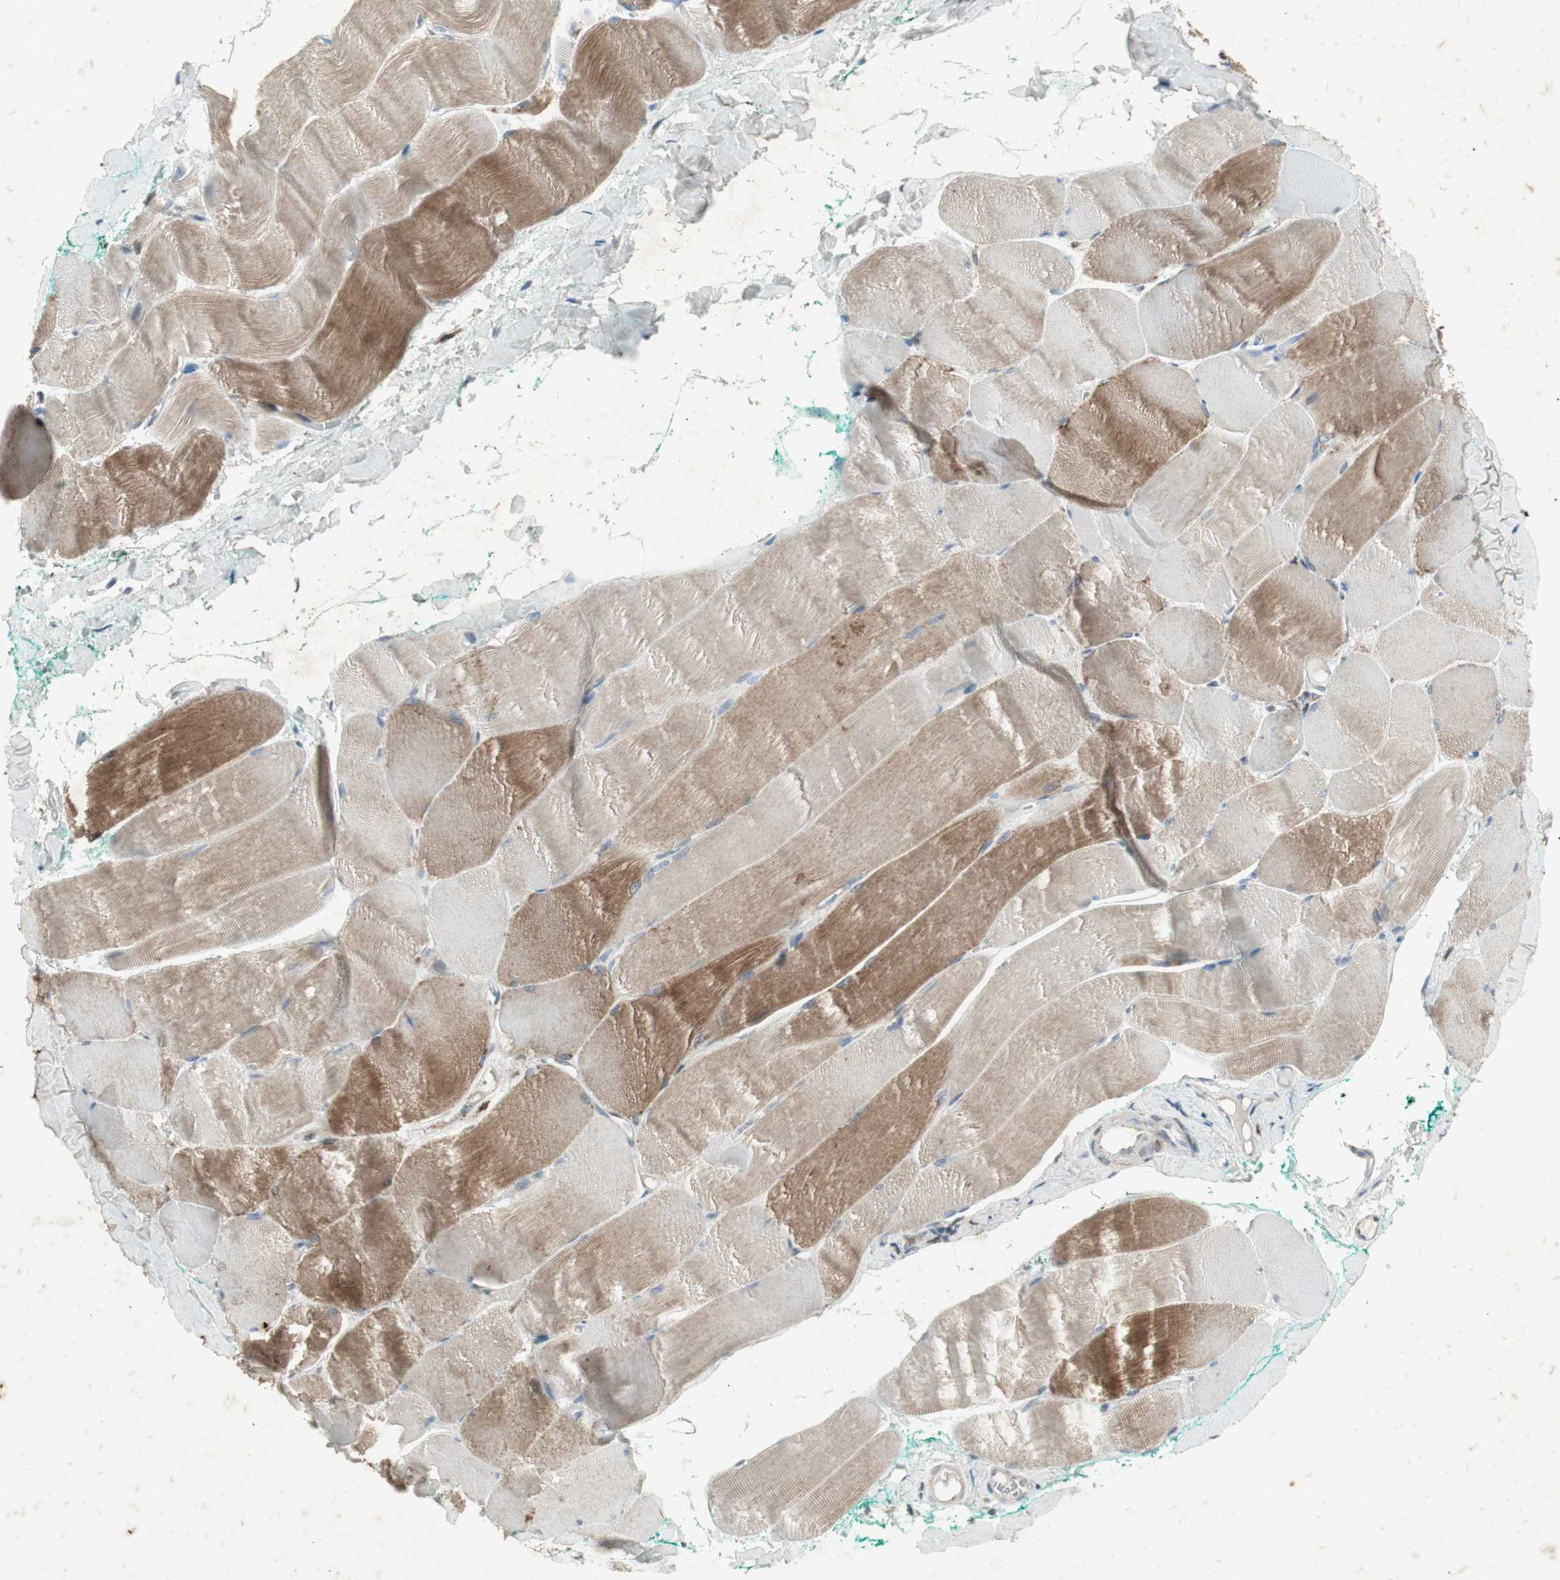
{"staining": {"intensity": "moderate", "quantity": ">75%", "location": "cytoplasmic/membranous"}, "tissue": "skeletal muscle", "cell_type": "Myocytes", "image_type": "normal", "snomed": [{"axis": "morphology", "description": "Normal tissue, NOS"}, {"axis": "morphology", "description": "Squamous cell carcinoma, NOS"}, {"axis": "topography", "description": "Skeletal muscle"}], "caption": "Immunohistochemistry of benign human skeletal muscle demonstrates medium levels of moderate cytoplasmic/membranous staining in approximately >75% of myocytes.", "gene": "TYROBP", "patient": {"sex": "male", "age": 51}}